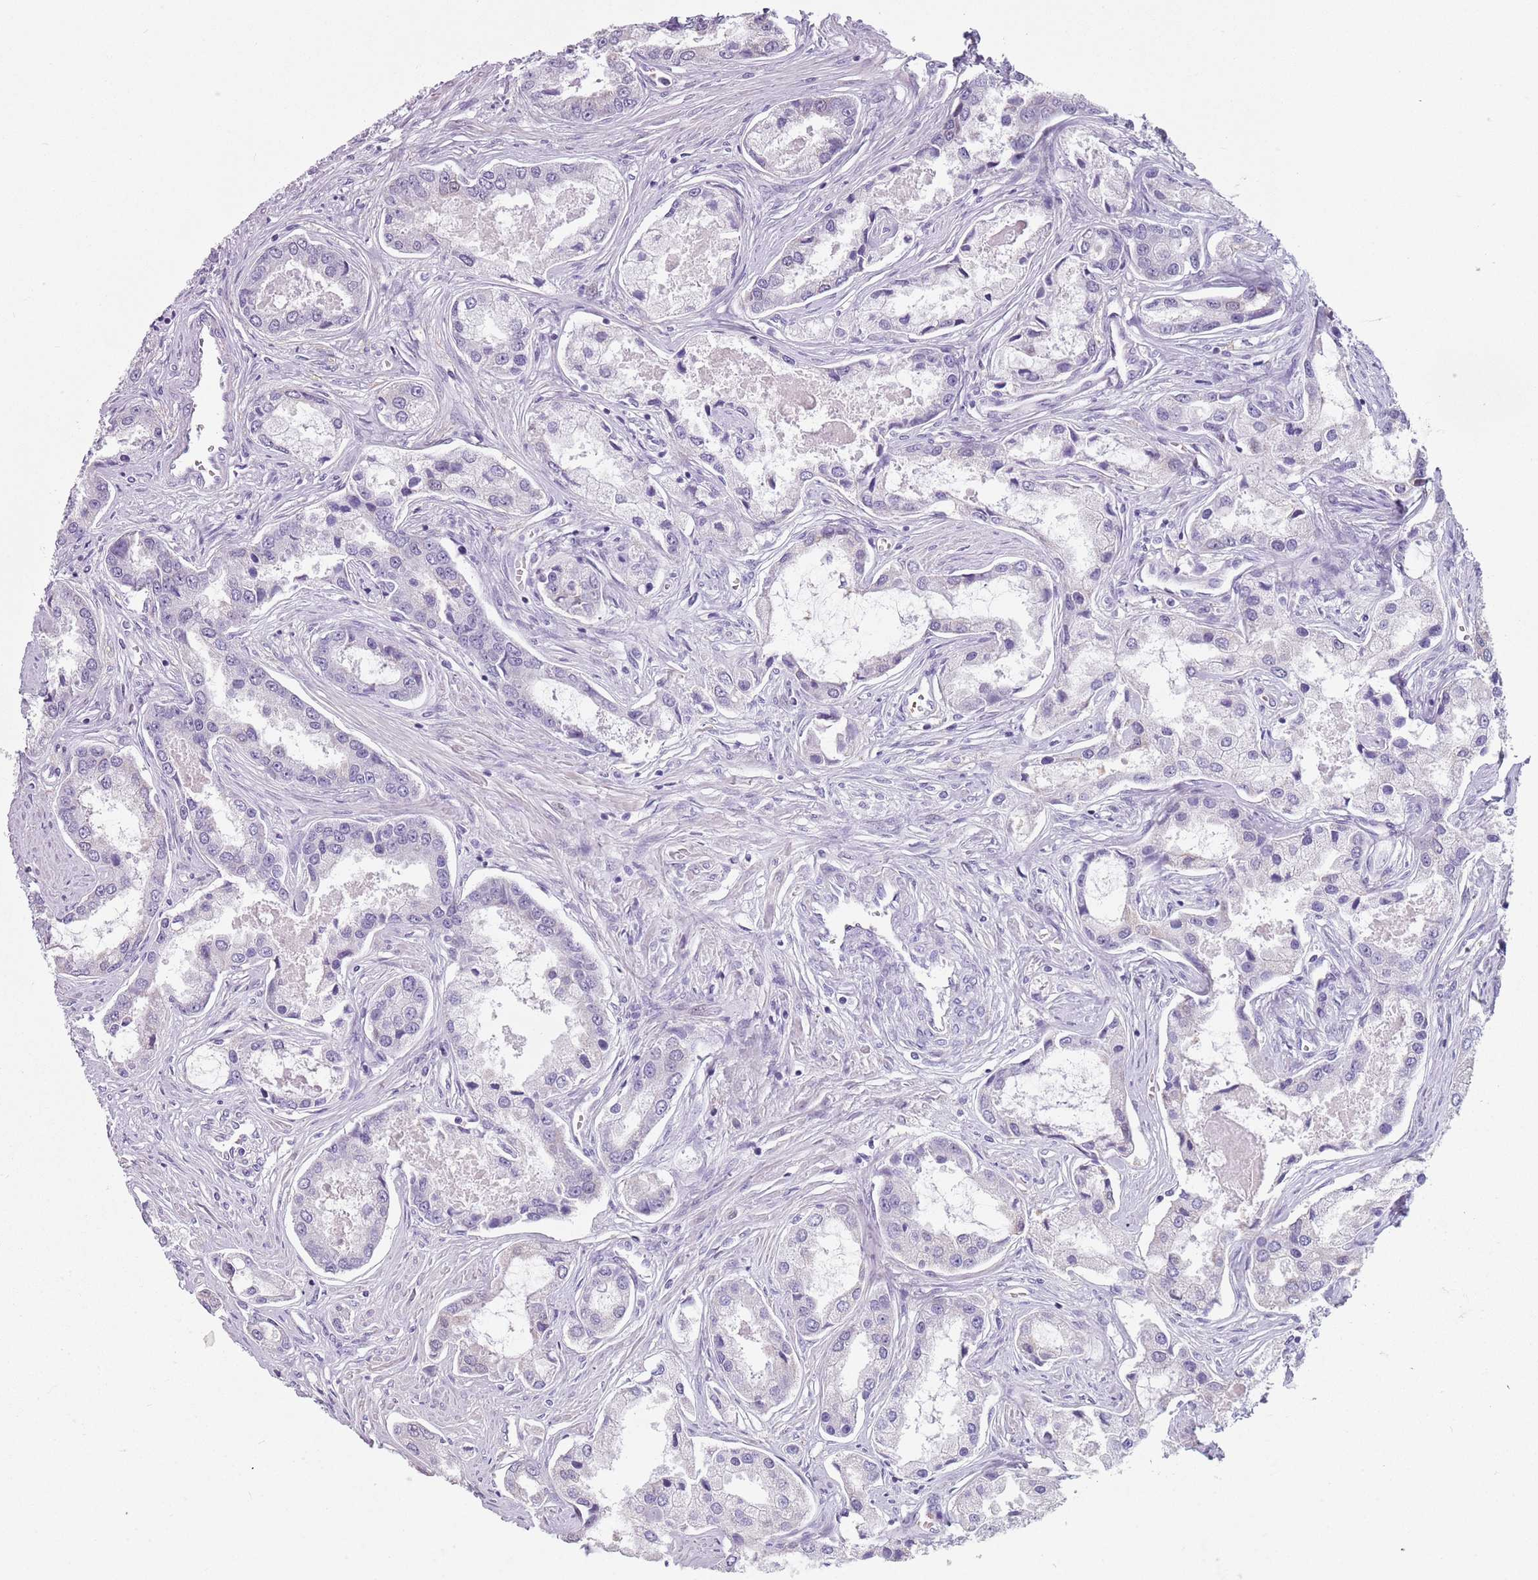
{"staining": {"intensity": "negative", "quantity": "none", "location": "none"}, "tissue": "prostate cancer", "cell_type": "Tumor cells", "image_type": "cancer", "snomed": [{"axis": "morphology", "description": "Adenocarcinoma, Low grade"}, {"axis": "topography", "description": "Prostate"}], "caption": "Tumor cells show no significant protein positivity in prostate cancer (adenocarcinoma (low-grade)).", "gene": "SPESP1", "patient": {"sex": "male", "age": 68}}